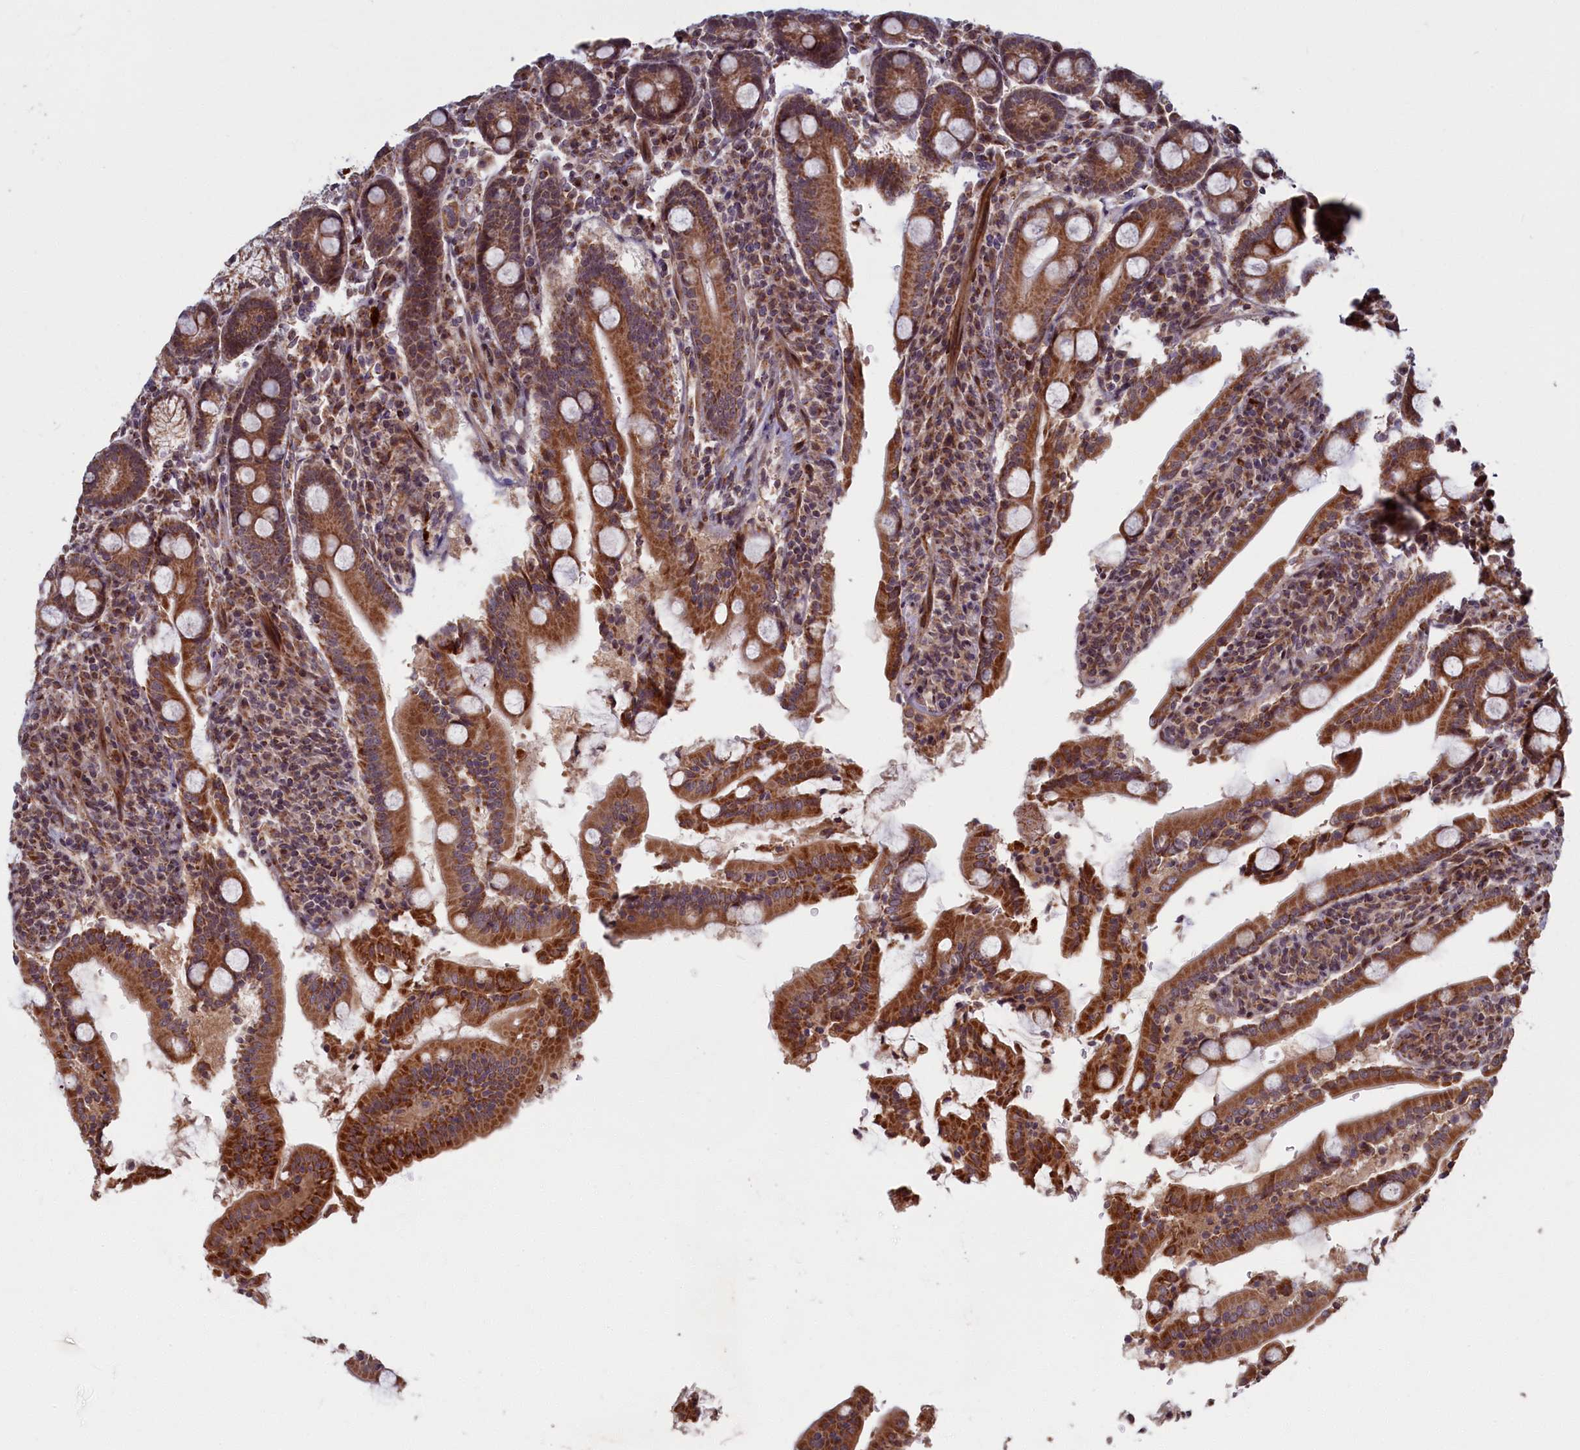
{"staining": {"intensity": "strong", "quantity": ">75%", "location": "cytoplasmic/membranous"}, "tissue": "duodenum", "cell_type": "Glandular cells", "image_type": "normal", "snomed": [{"axis": "morphology", "description": "Normal tissue, NOS"}, {"axis": "topography", "description": "Duodenum"}], "caption": "Normal duodenum demonstrates strong cytoplasmic/membranous expression in about >75% of glandular cells.", "gene": "PLA2G10", "patient": {"sex": "male", "age": 35}}